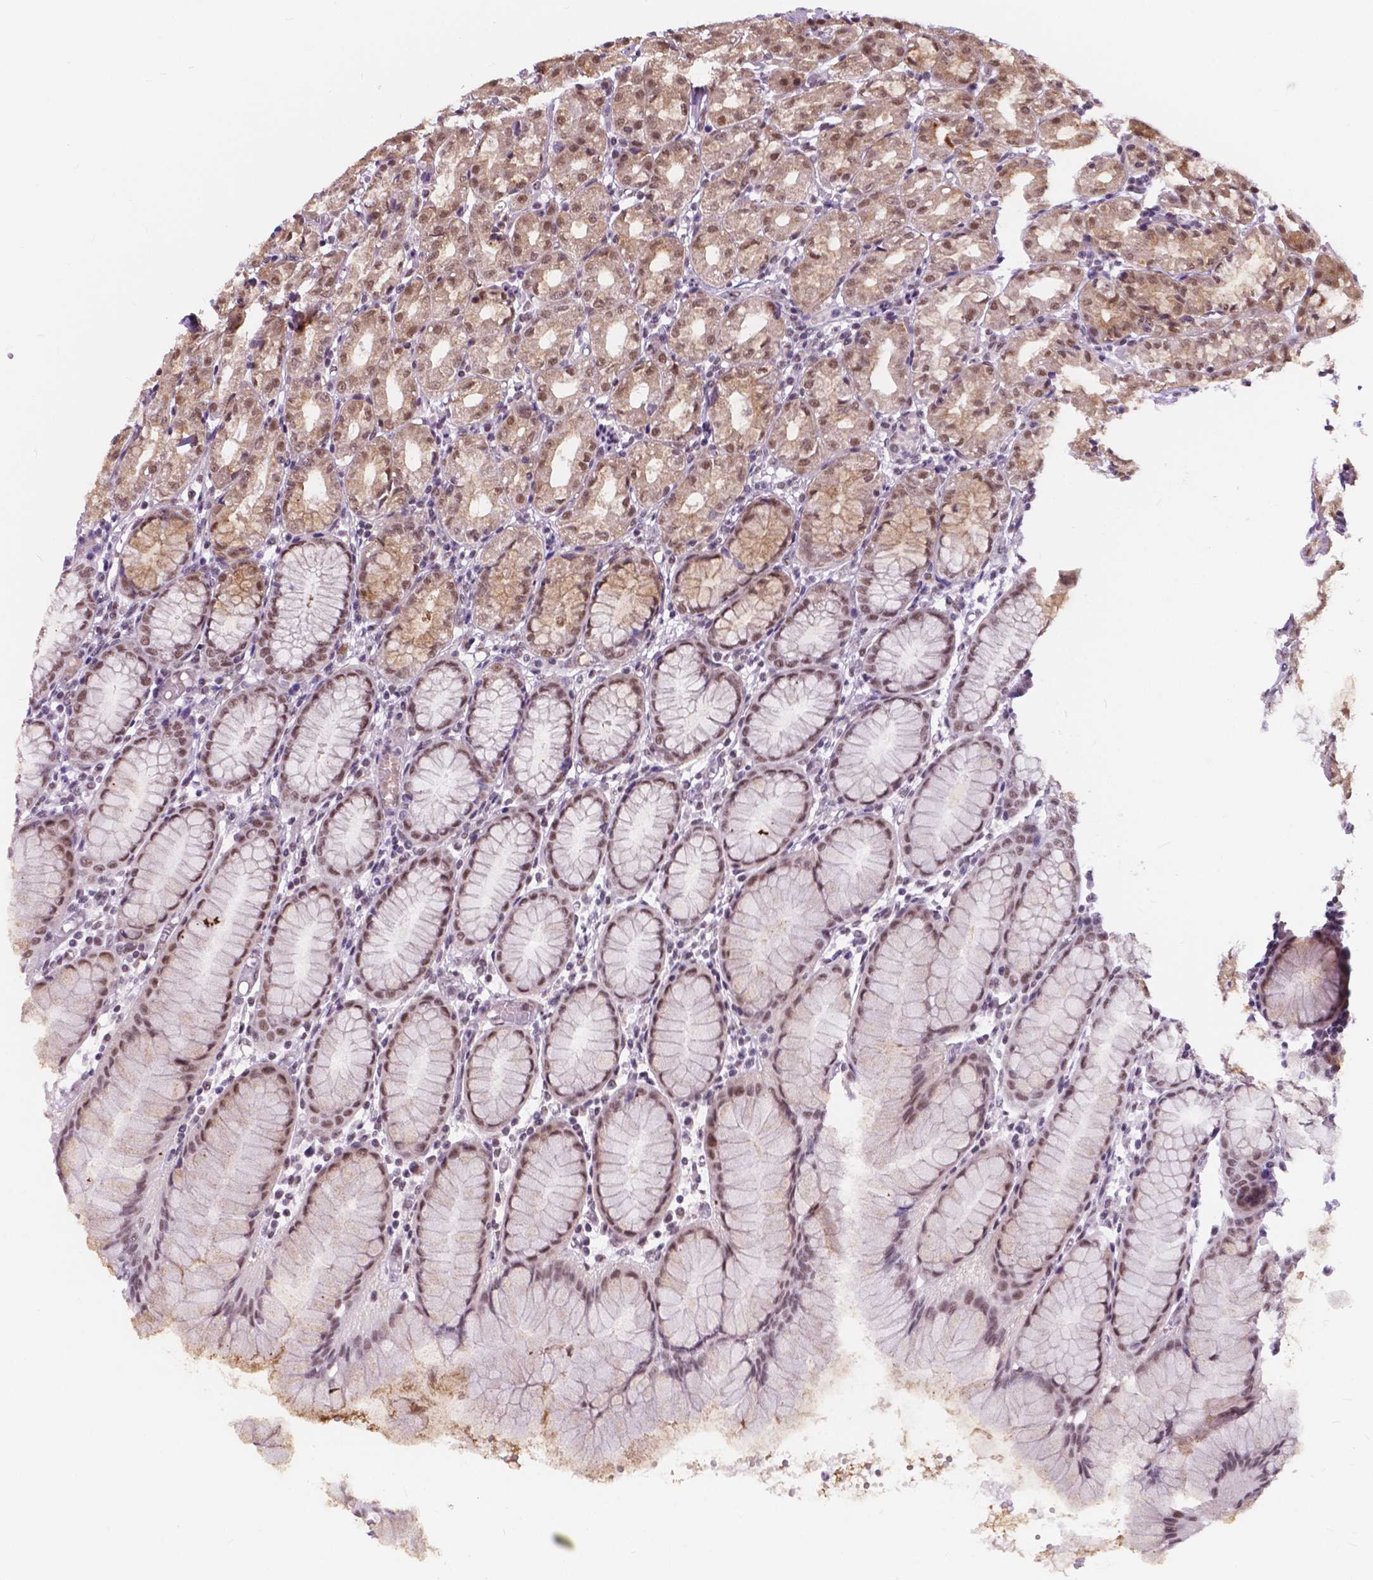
{"staining": {"intensity": "moderate", "quantity": "25%-75%", "location": "cytoplasmic/membranous,nuclear"}, "tissue": "stomach", "cell_type": "Glandular cells", "image_type": "normal", "snomed": [{"axis": "morphology", "description": "Normal tissue, NOS"}, {"axis": "topography", "description": "Stomach"}], "caption": "IHC (DAB (3,3'-diaminobenzidine)) staining of normal stomach reveals moderate cytoplasmic/membranous,nuclear protein positivity in approximately 25%-75% of glandular cells. The staining was performed using DAB (3,3'-diaminobenzidine) to visualize the protein expression in brown, while the nuclei were stained in blue with hematoxylin (Magnification: 20x).", "gene": "BCAS2", "patient": {"sex": "female", "age": 57}}